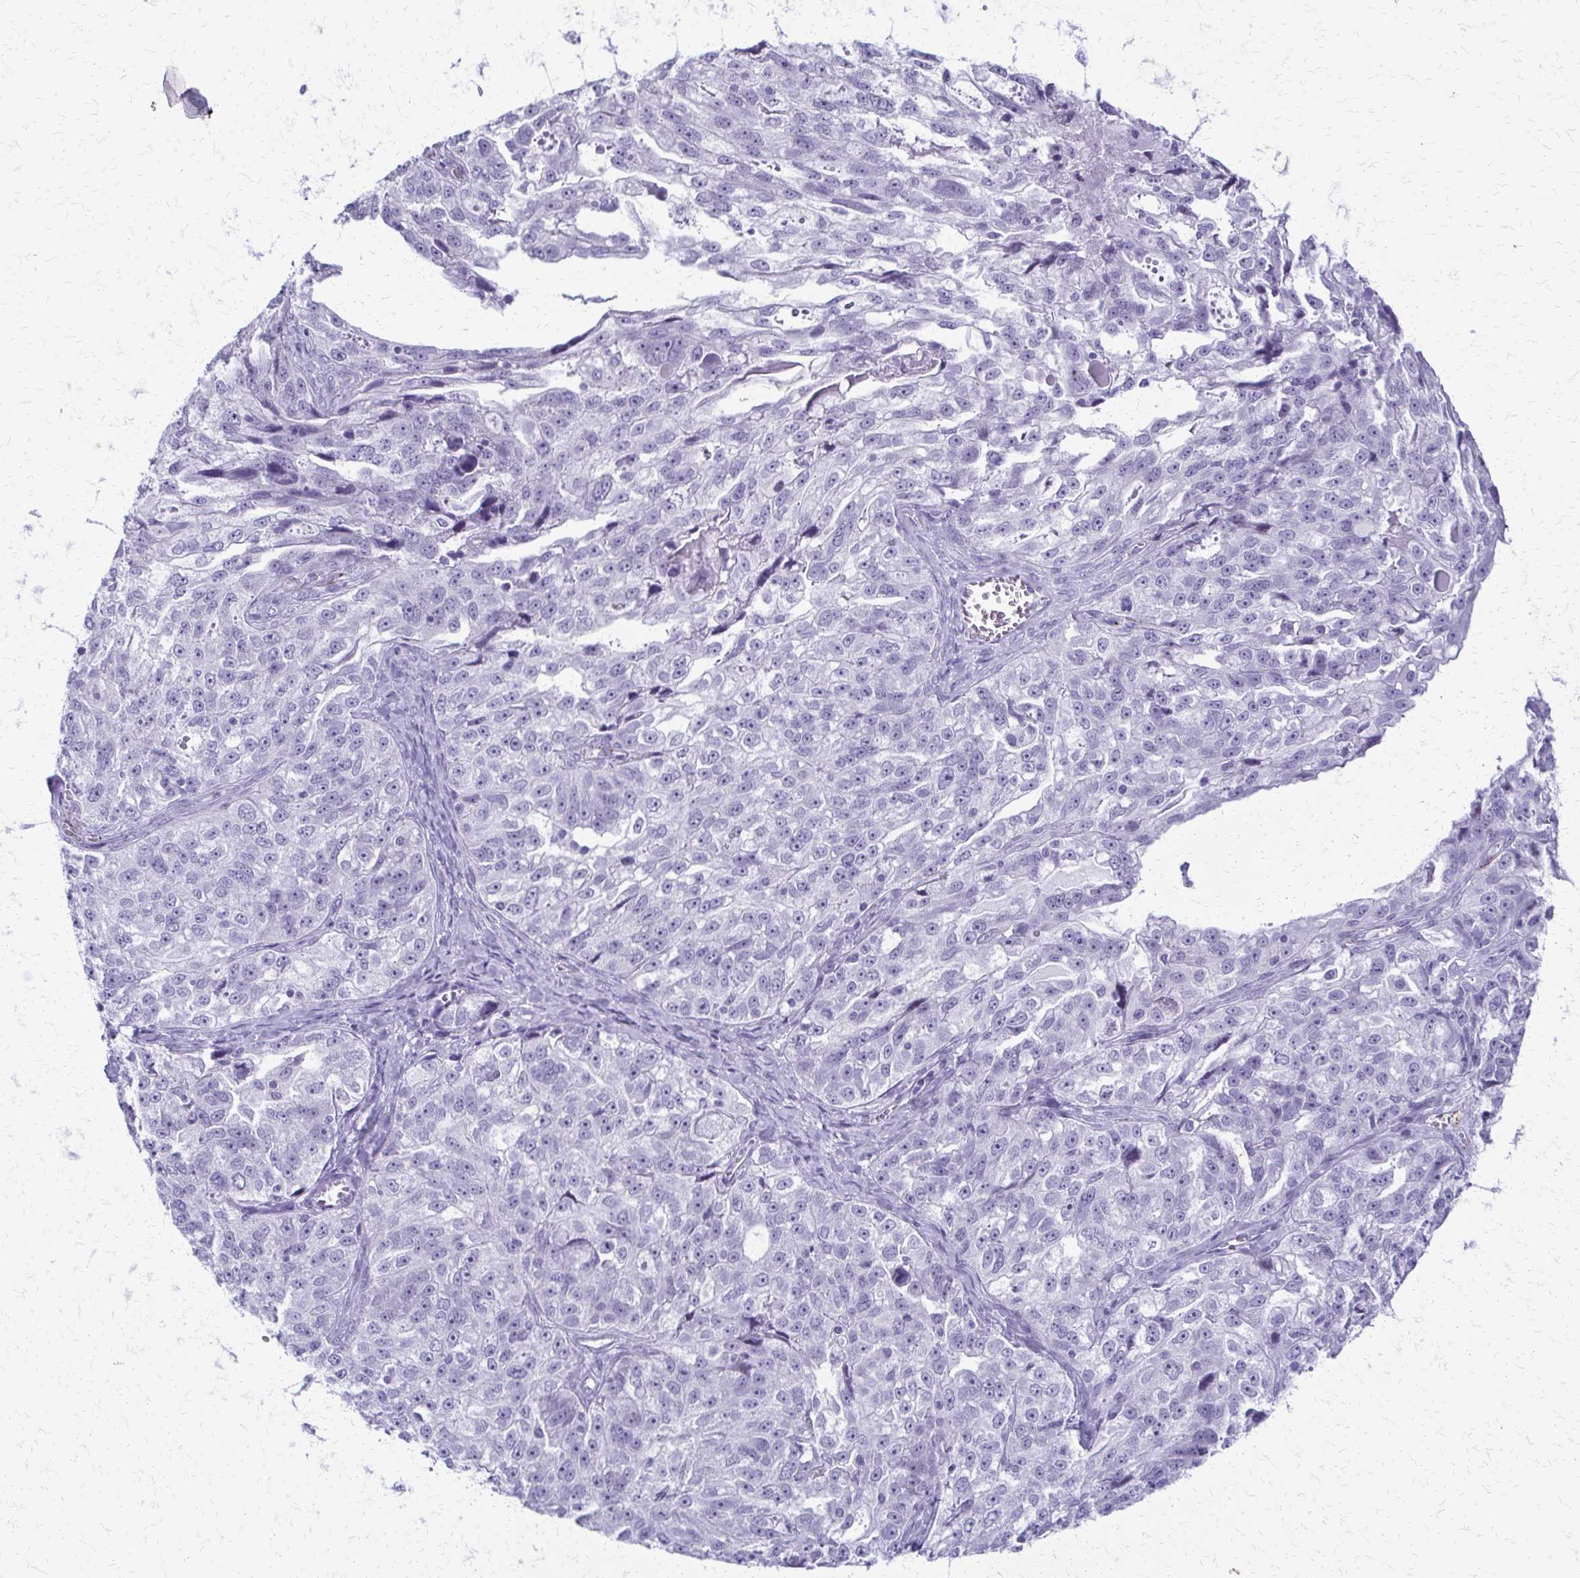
{"staining": {"intensity": "negative", "quantity": "none", "location": "none"}, "tissue": "ovarian cancer", "cell_type": "Tumor cells", "image_type": "cancer", "snomed": [{"axis": "morphology", "description": "Cystadenocarcinoma, serous, NOS"}, {"axis": "topography", "description": "Ovary"}], "caption": "Immunohistochemistry (IHC) of human serous cystadenocarcinoma (ovarian) demonstrates no expression in tumor cells.", "gene": "FAM162B", "patient": {"sex": "female", "age": 51}}